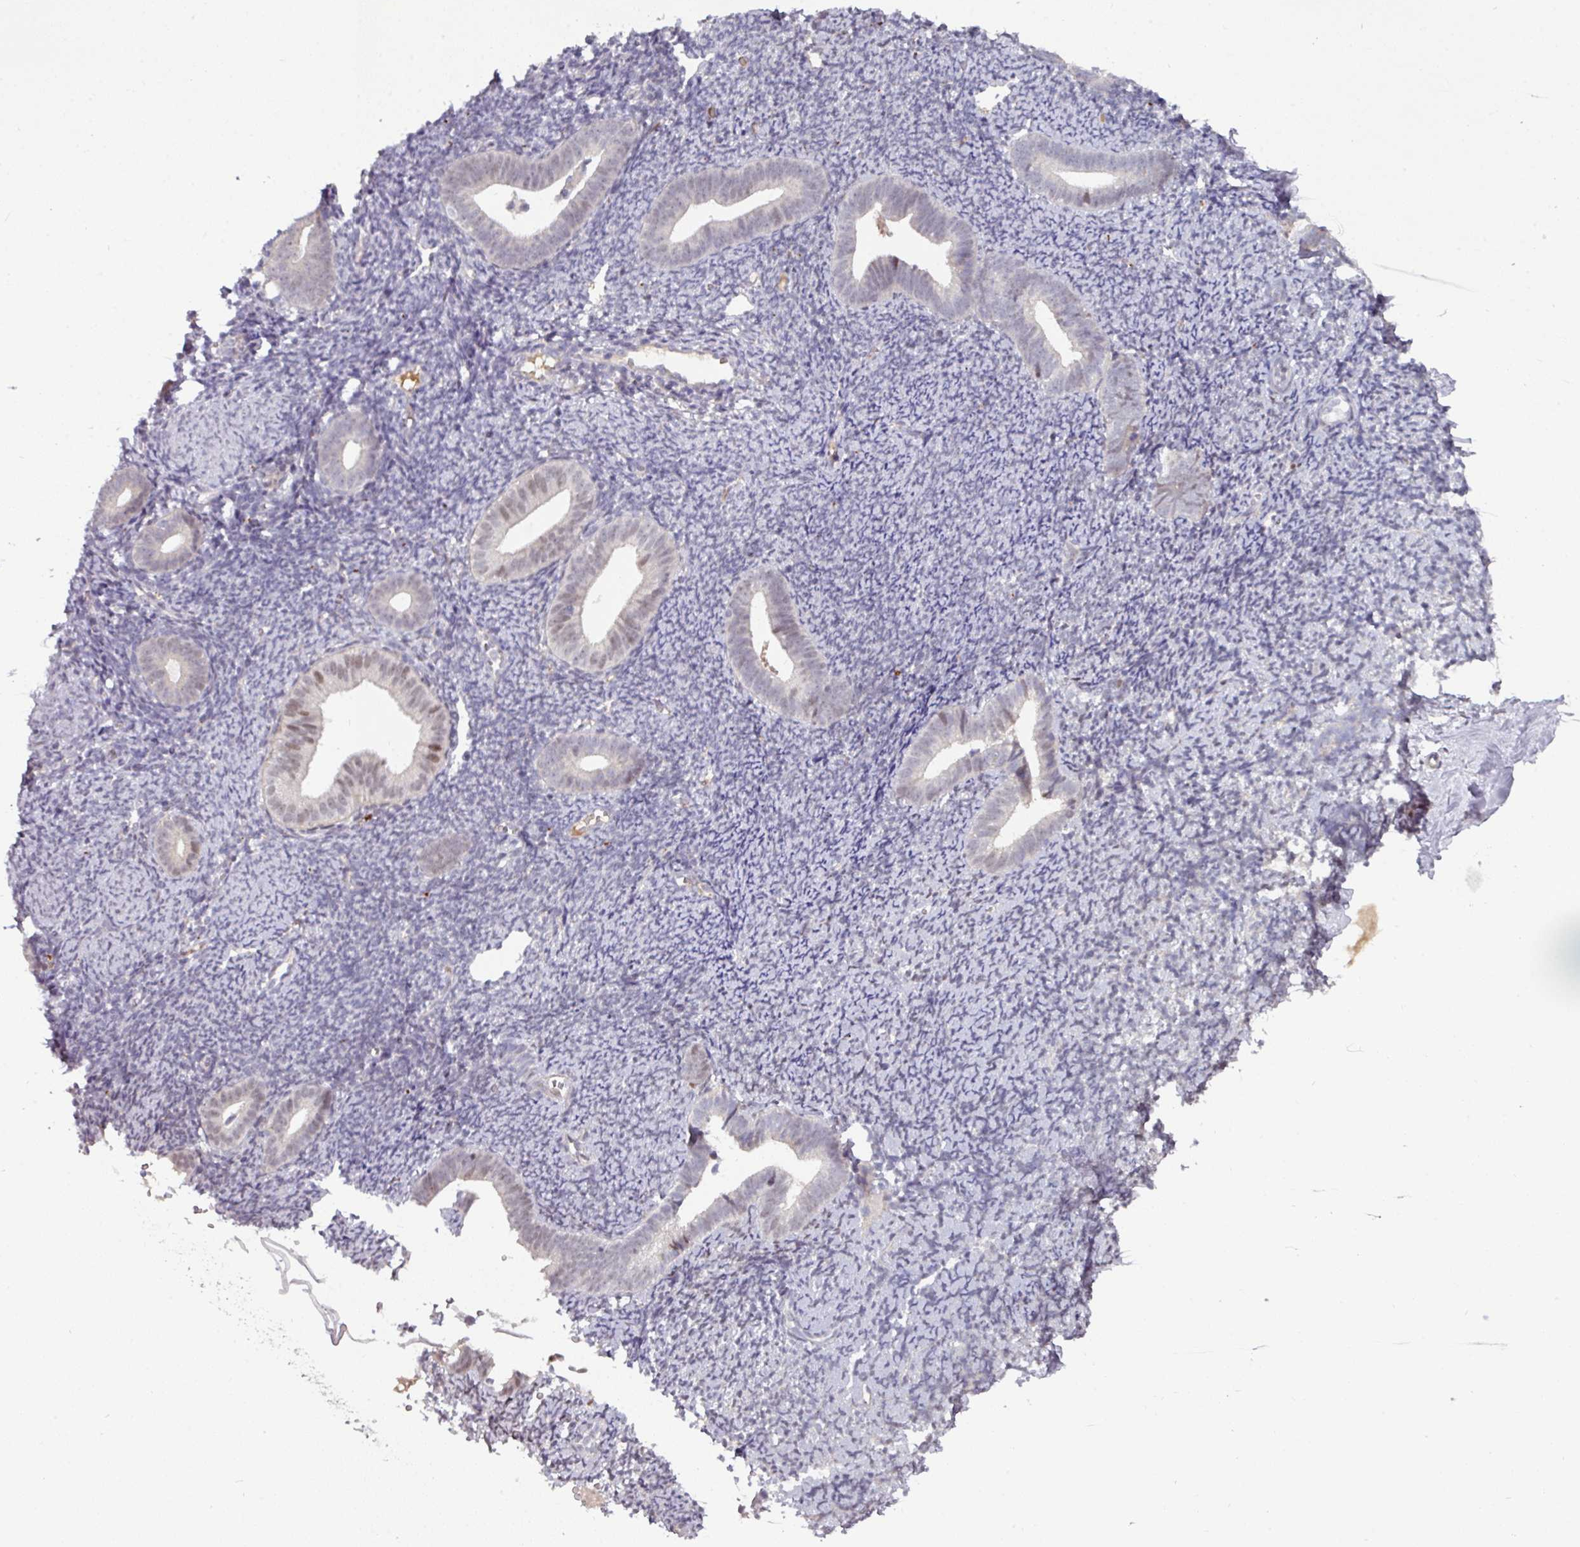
{"staining": {"intensity": "negative", "quantity": "none", "location": "none"}, "tissue": "endometrium", "cell_type": "Cells in endometrial stroma", "image_type": "normal", "snomed": [{"axis": "morphology", "description": "Normal tissue, NOS"}, {"axis": "topography", "description": "Endometrium"}], "caption": "Endometrium stained for a protein using IHC shows no positivity cells in endometrial stroma.", "gene": "SWSAP1", "patient": {"sex": "female", "age": 39}}